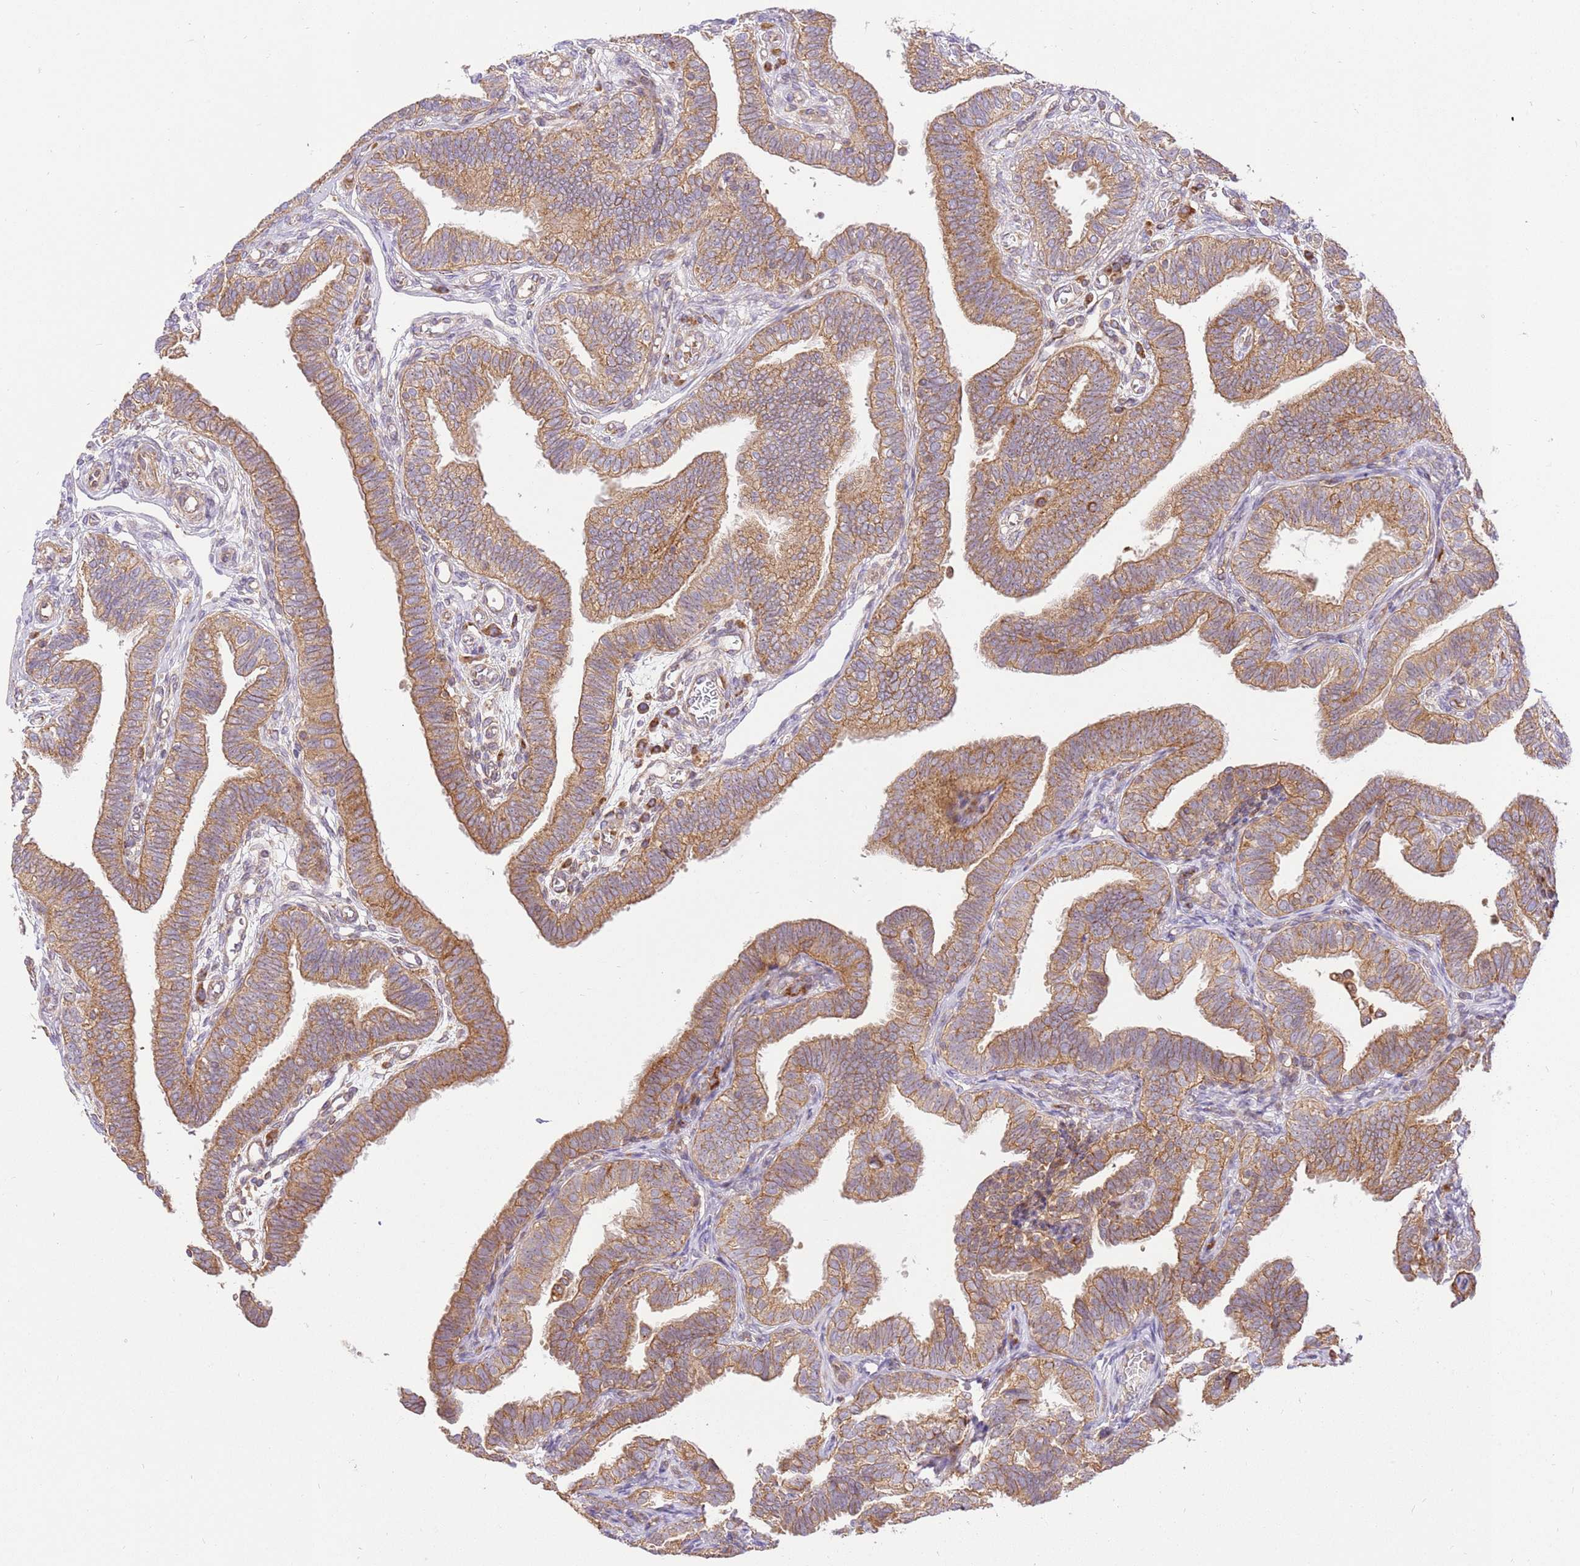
{"staining": {"intensity": "moderate", "quantity": ">75%", "location": "cytoplasmic/membranous"}, "tissue": "fallopian tube", "cell_type": "Glandular cells", "image_type": "normal", "snomed": [{"axis": "morphology", "description": "Normal tissue, NOS"}, {"axis": "topography", "description": "Fallopian tube"}], "caption": "Protein expression analysis of unremarkable human fallopian tube reveals moderate cytoplasmic/membranous staining in approximately >75% of glandular cells. (Brightfield microscopy of DAB IHC at high magnification).", "gene": "SPATA2L", "patient": {"sex": "female", "age": 39}}